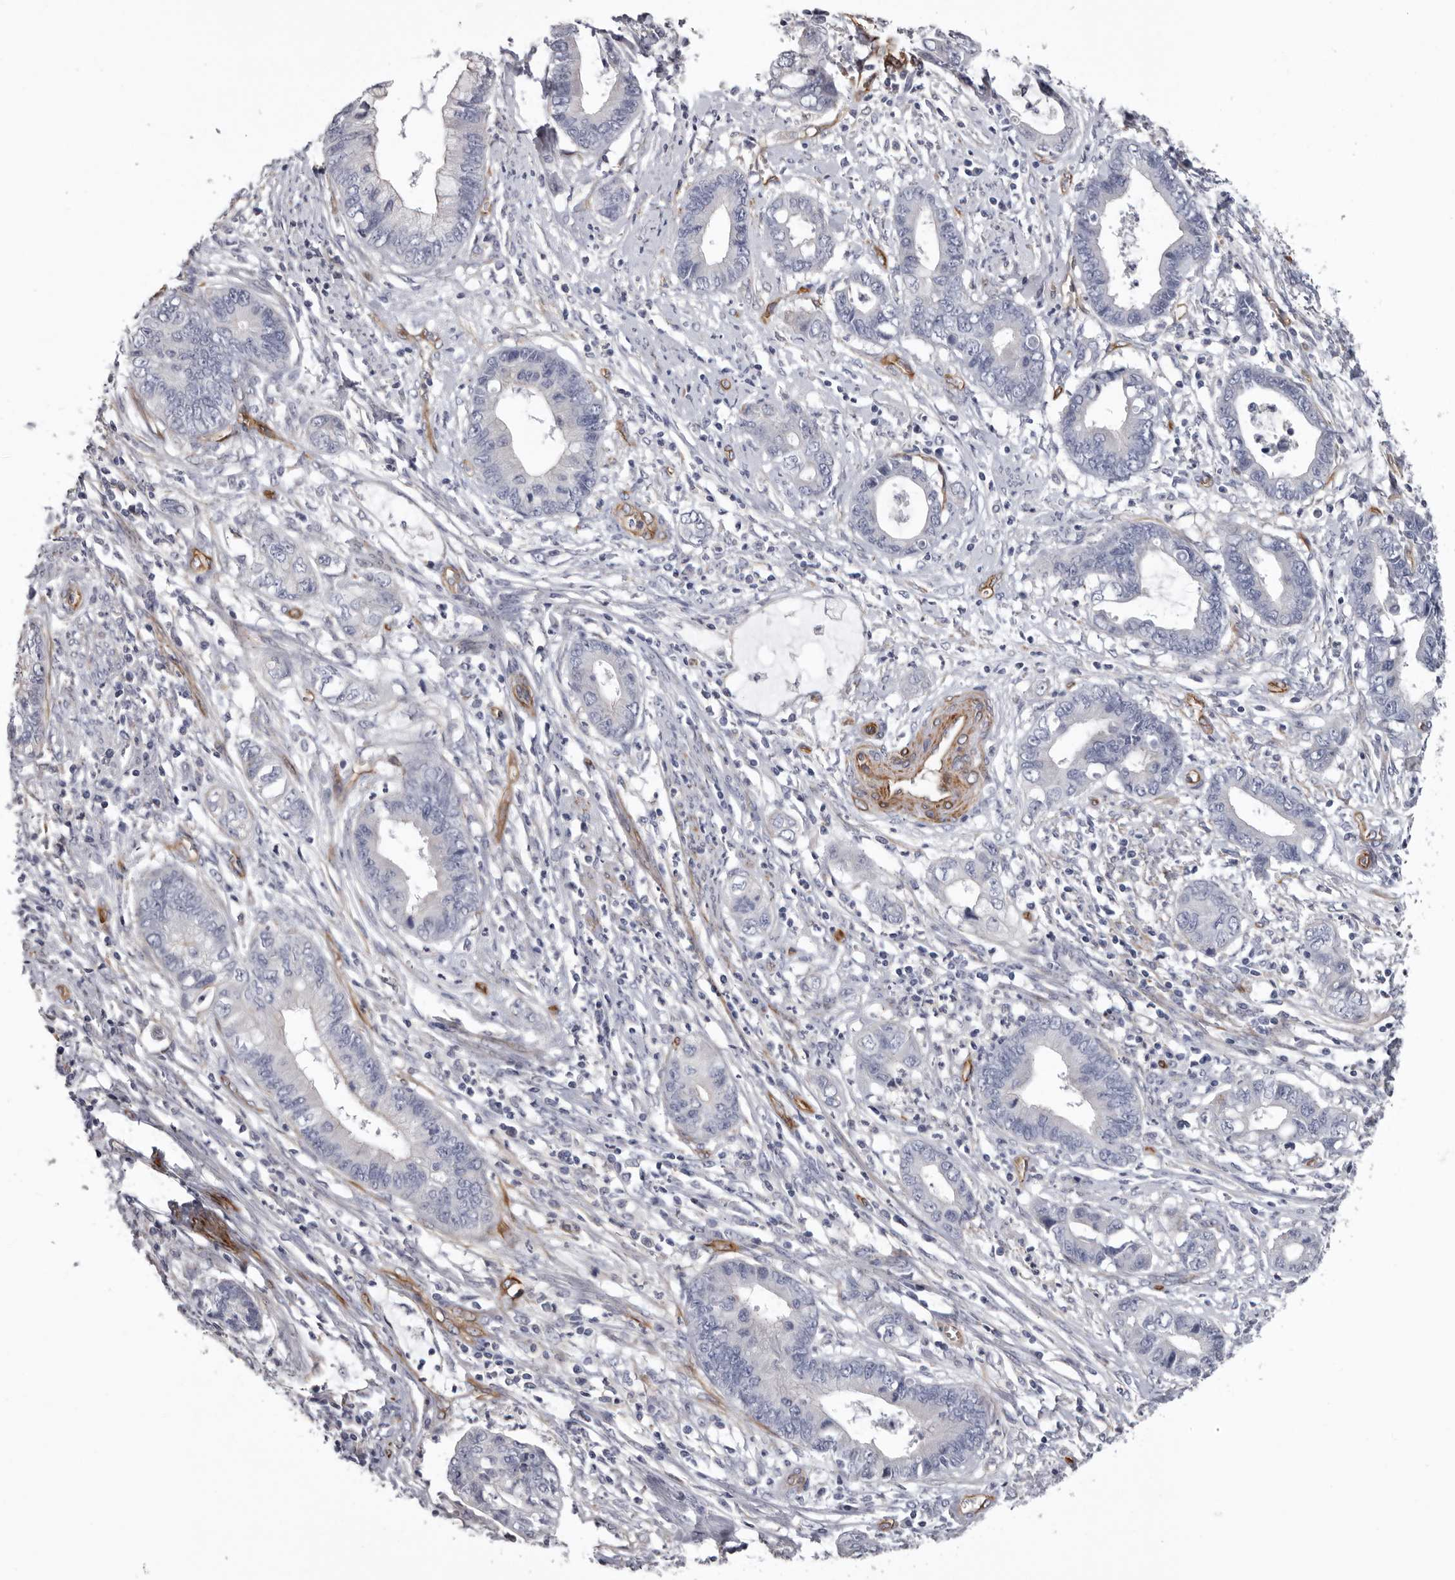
{"staining": {"intensity": "negative", "quantity": "none", "location": "none"}, "tissue": "cervical cancer", "cell_type": "Tumor cells", "image_type": "cancer", "snomed": [{"axis": "morphology", "description": "Adenocarcinoma, NOS"}, {"axis": "topography", "description": "Cervix"}], "caption": "A micrograph of human cervical cancer (adenocarcinoma) is negative for staining in tumor cells.", "gene": "ADGRL4", "patient": {"sex": "female", "age": 44}}